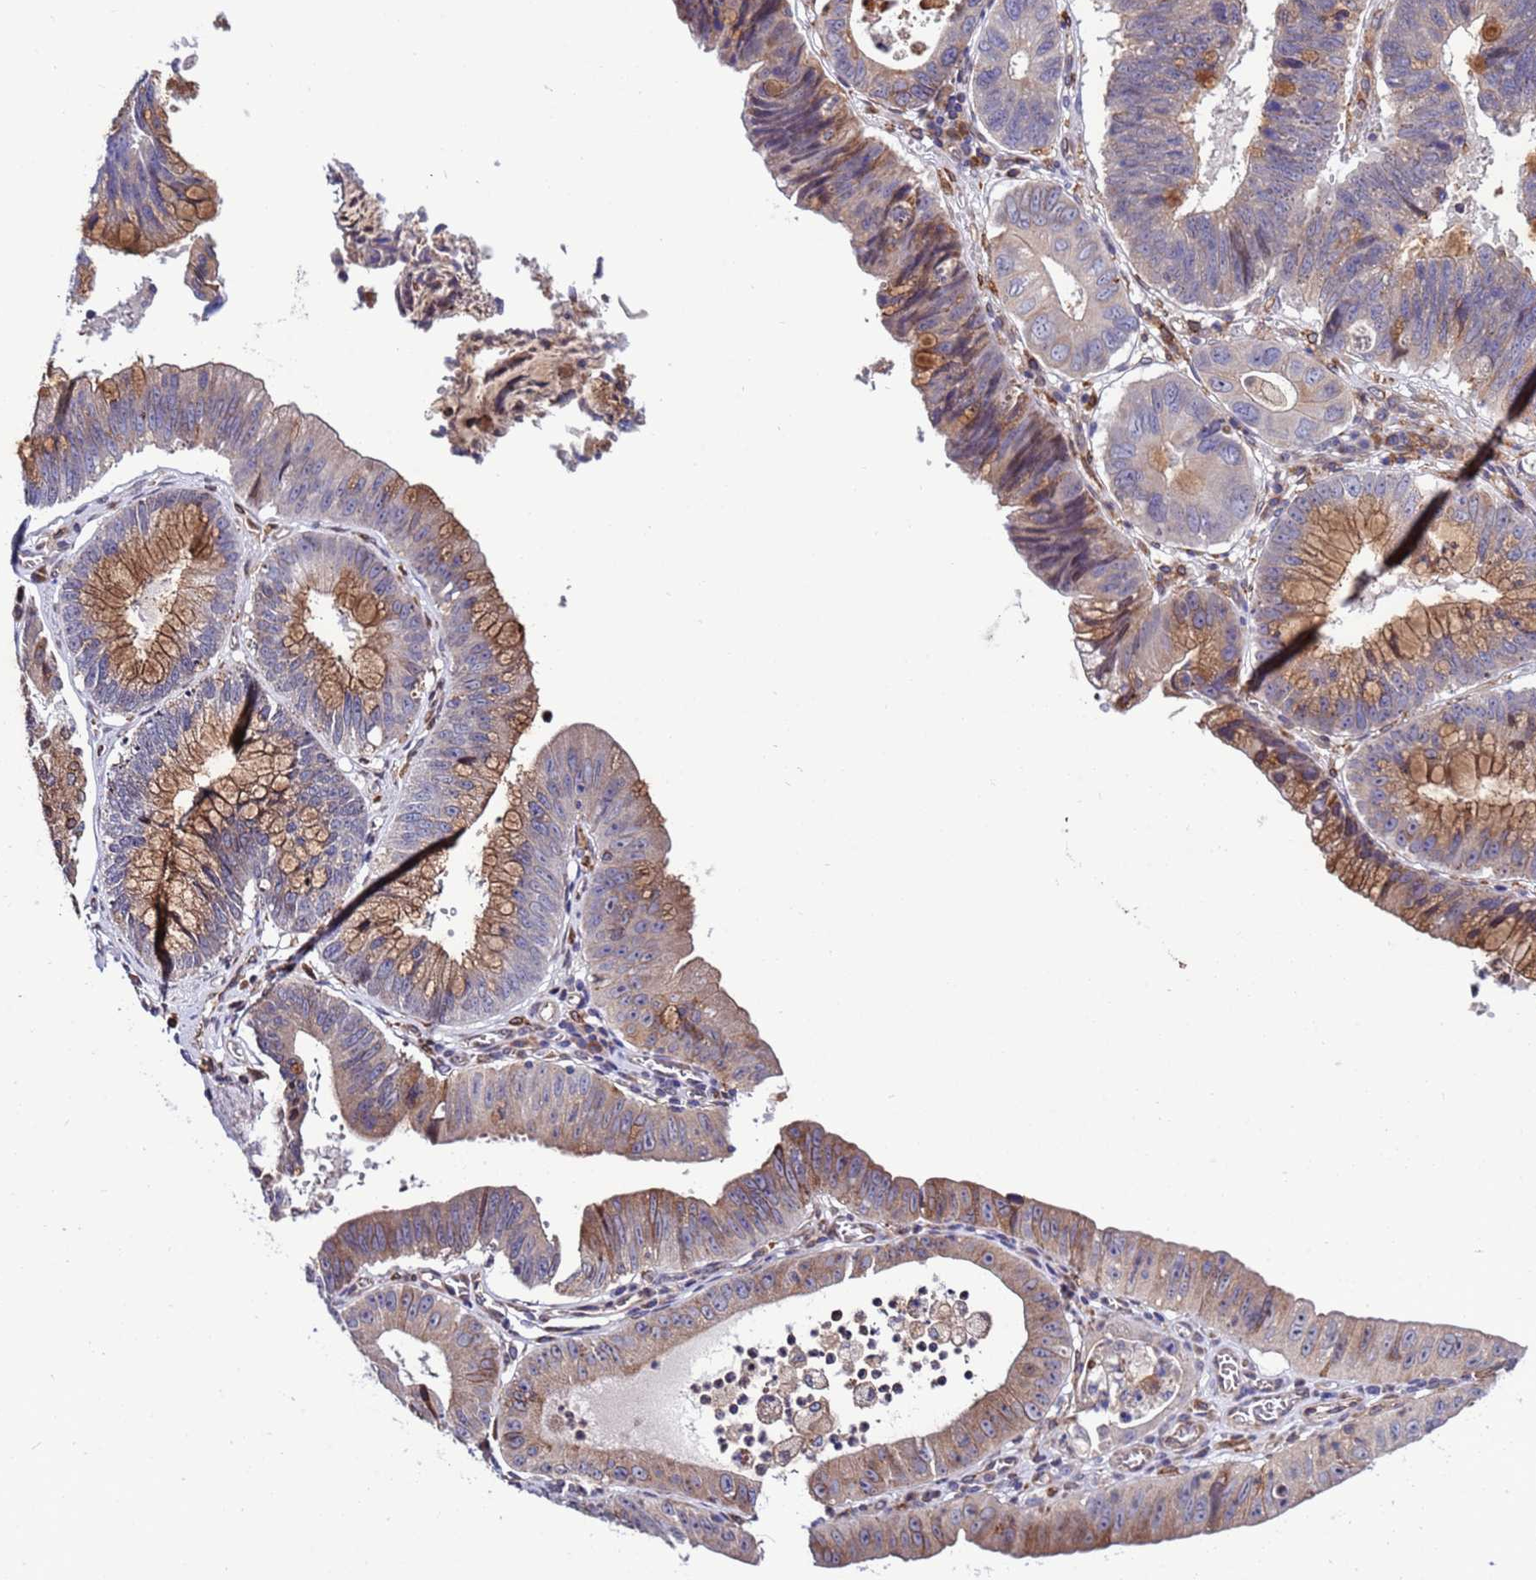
{"staining": {"intensity": "moderate", "quantity": "<25%", "location": "cytoplasmic/membranous"}, "tissue": "stomach cancer", "cell_type": "Tumor cells", "image_type": "cancer", "snomed": [{"axis": "morphology", "description": "Adenocarcinoma, NOS"}, {"axis": "topography", "description": "Stomach"}], "caption": "High-magnification brightfield microscopy of stomach adenocarcinoma stained with DAB (brown) and counterstained with hematoxylin (blue). tumor cells exhibit moderate cytoplasmic/membranous staining is identified in approximately<25% of cells.", "gene": "RAPGEF4", "patient": {"sex": "male", "age": 59}}